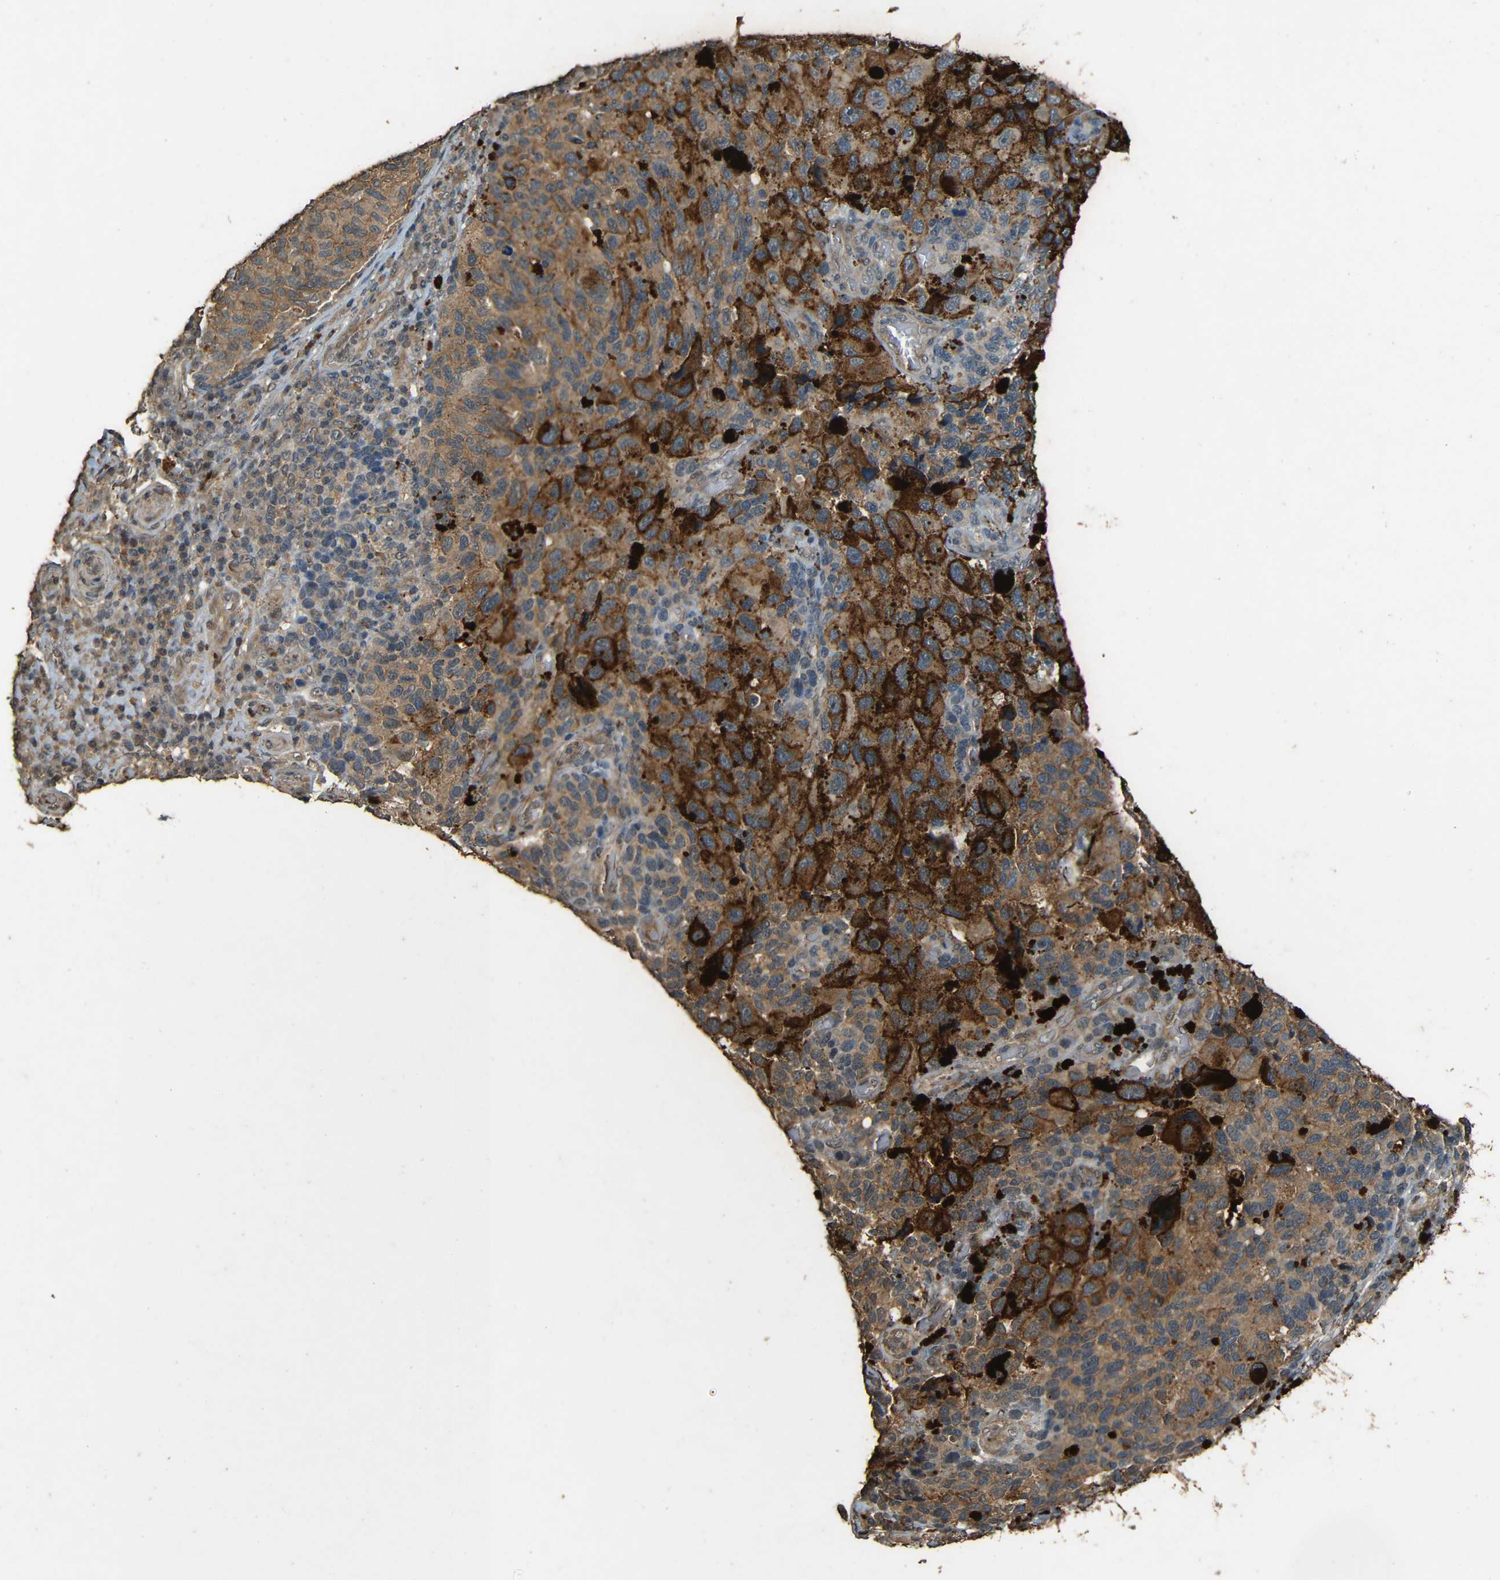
{"staining": {"intensity": "moderate", "quantity": ">75%", "location": "cytoplasmic/membranous"}, "tissue": "melanoma", "cell_type": "Tumor cells", "image_type": "cancer", "snomed": [{"axis": "morphology", "description": "Malignant melanoma, NOS"}, {"axis": "topography", "description": "Skin"}], "caption": "Protein expression analysis of melanoma displays moderate cytoplasmic/membranous staining in approximately >75% of tumor cells. The staining was performed using DAB to visualize the protein expression in brown, while the nuclei were stained in blue with hematoxylin (Magnification: 20x).", "gene": "PDE5A", "patient": {"sex": "female", "age": 73}}